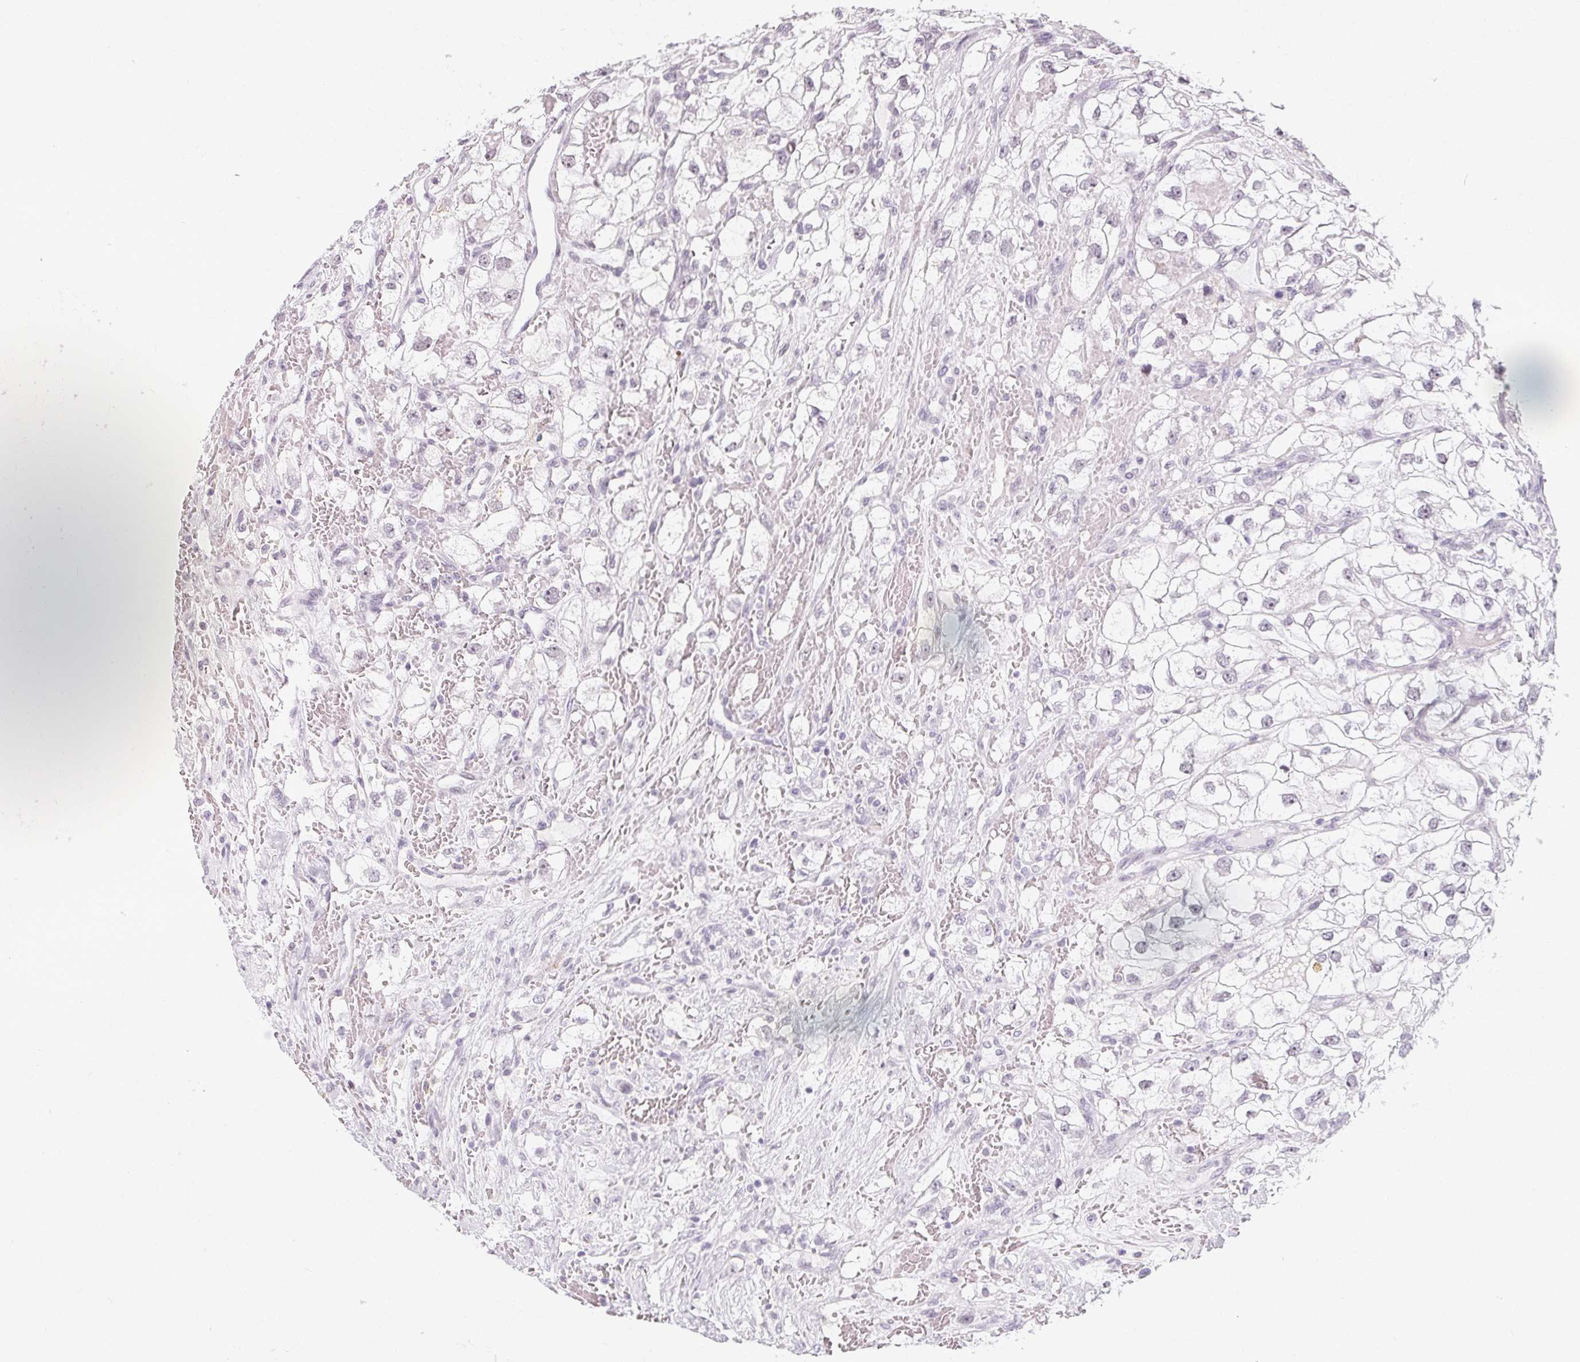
{"staining": {"intensity": "negative", "quantity": "none", "location": "none"}, "tissue": "renal cancer", "cell_type": "Tumor cells", "image_type": "cancer", "snomed": [{"axis": "morphology", "description": "Adenocarcinoma, NOS"}, {"axis": "topography", "description": "Kidney"}], "caption": "The photomicrograph exhibits no significant positivity in tumor cells of adenocarcinoma (renal).", "gene": "SYNPR", "patient": {"sex": "male", "age": 59}}